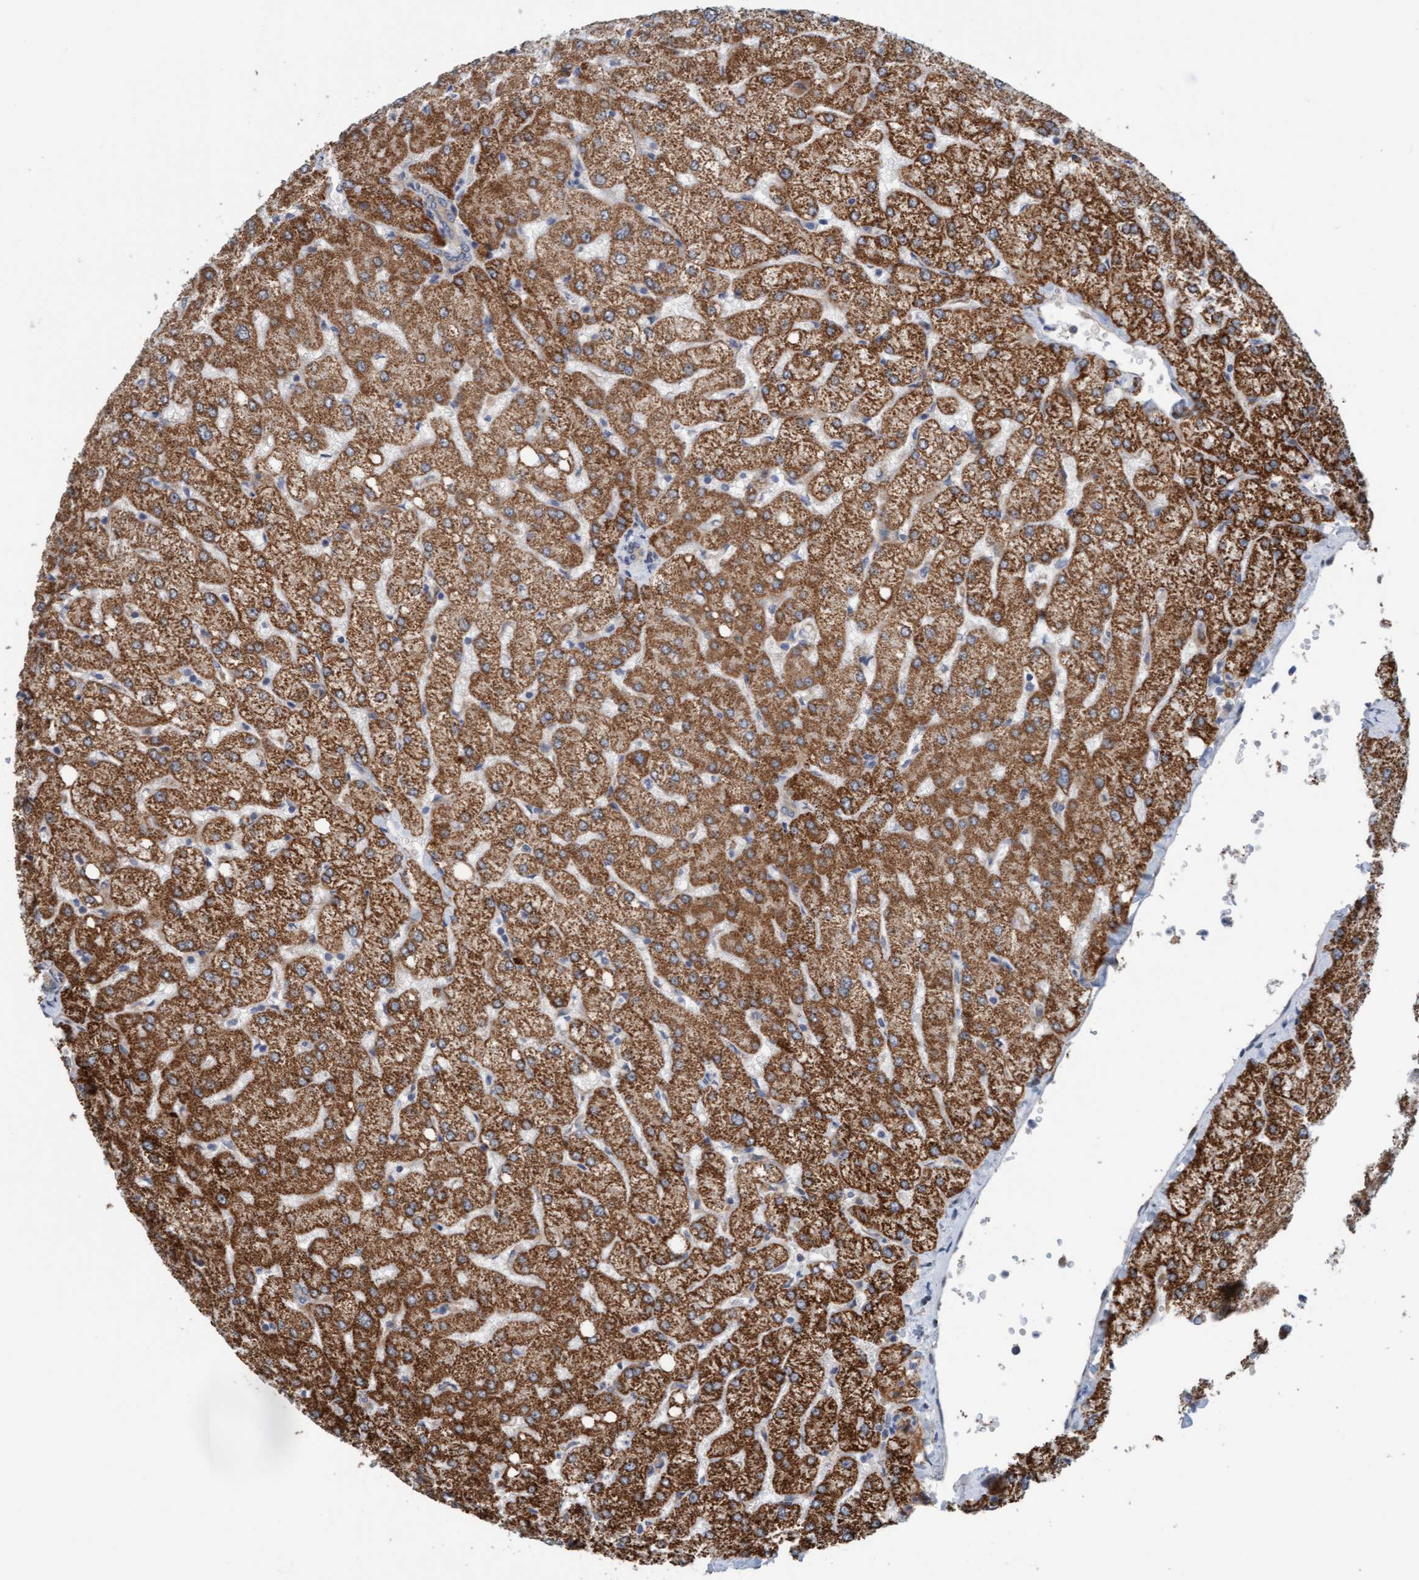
{"staining": {"intensity": "negative", "quantity": "none", "location": "none"}, "tissue": "liver", "cell_type": "Cholangiocytes", "image_type": "normal", "snomed": [{"axis": "morphology", "description": "Normal tissue, NOS"}, {"axis": "topography", "description": "Liver"}], "caption": "The photomicrograph demonstrates no staining of cholangiocytes in benign liver. The staining was performed using DAB (3,3'-diaminobenzidine) to visualize the protein expression in brown, while the nuclei were stained in blue with hematoxylin (Magnification: 20x).", "gene": "ZNF566", "patient": {"sex": "female", "age": 54}}